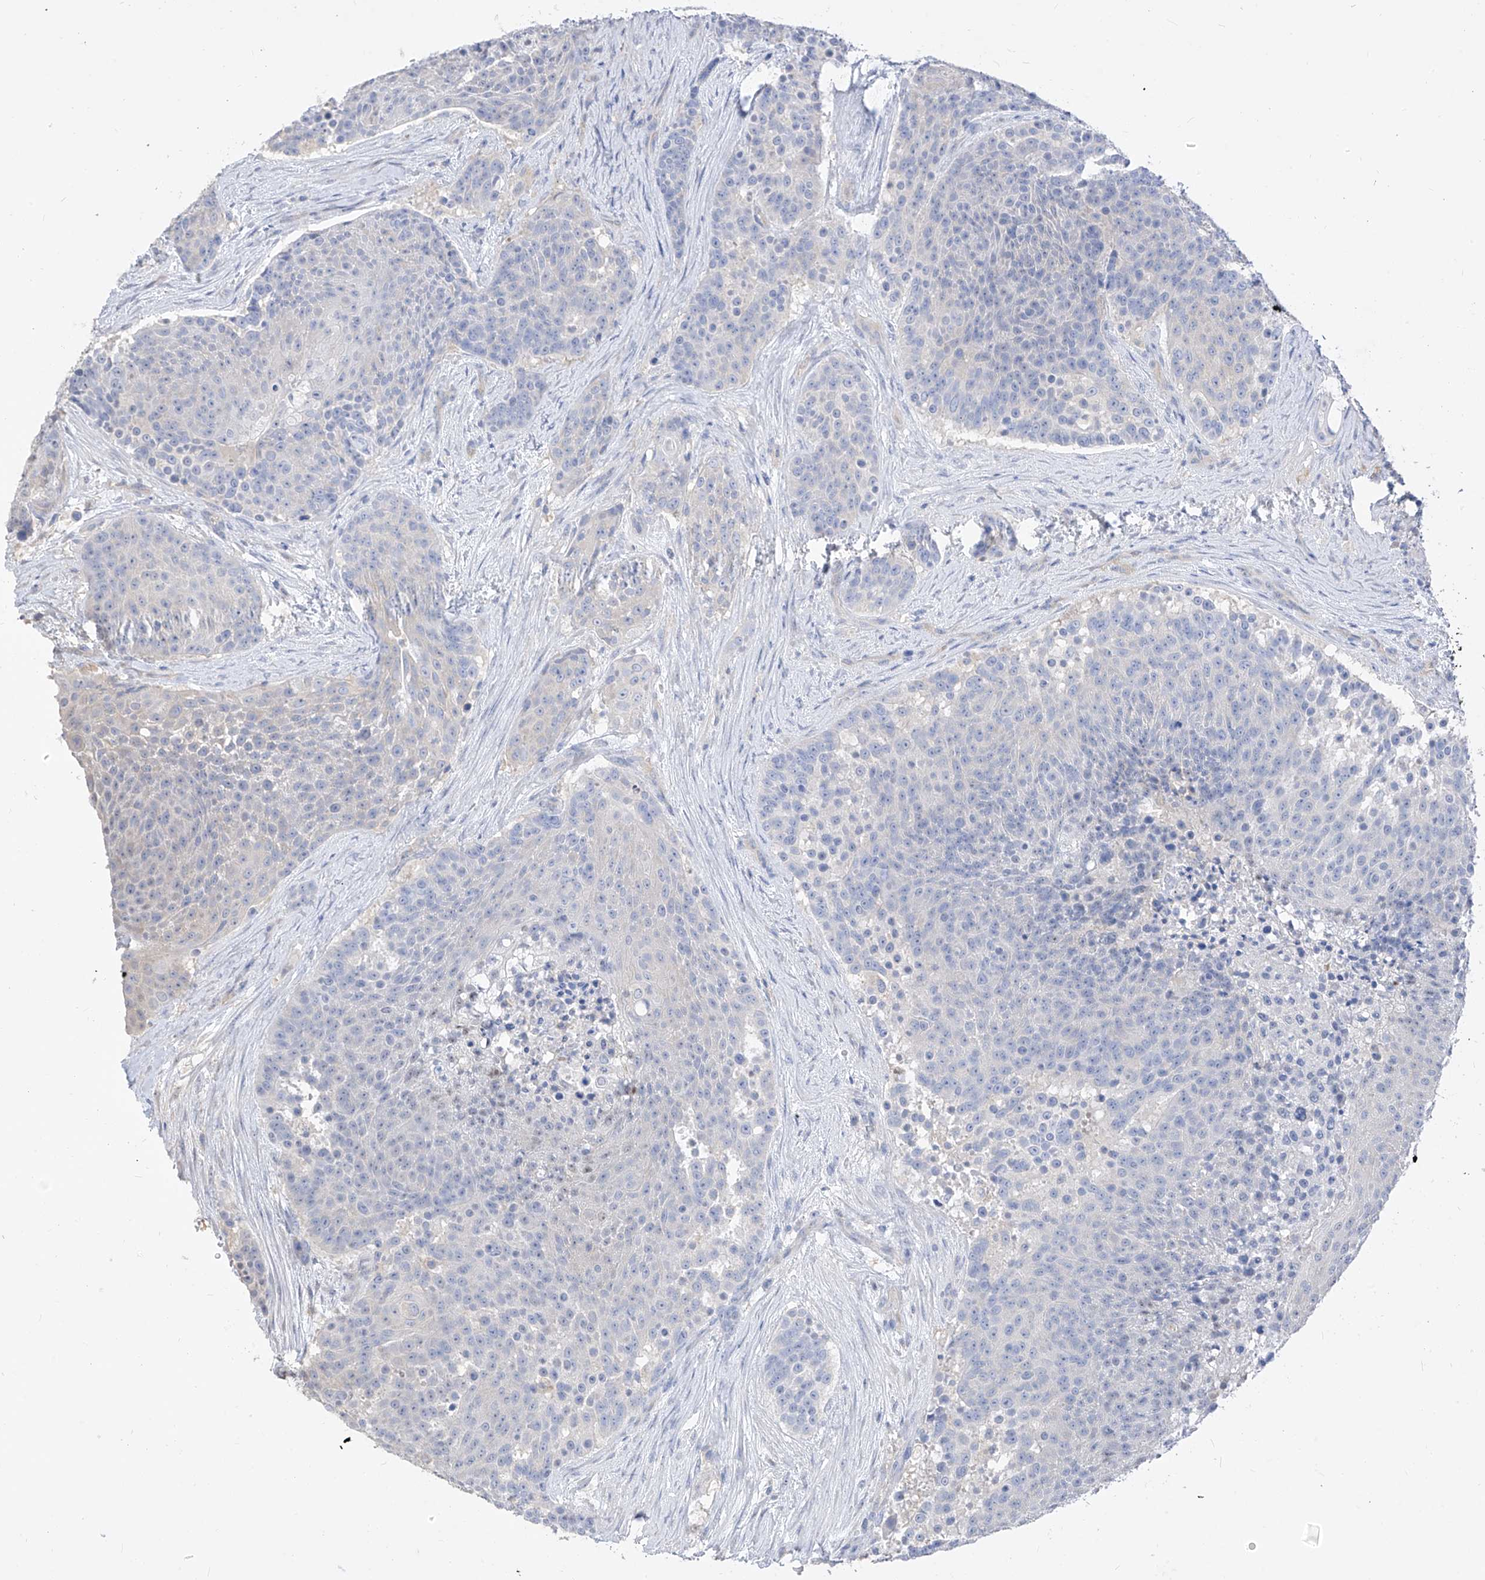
{"staining": {"intensity": "negative", "quantity": "none", "location": "none"}, "tissue": "urothelial cancer", "cell_type": "Tumor cells", "image_type": "cancer", "snomed": [{"axis": "morphology", "description": "Urothelial carcinoma, High grade"}, {"axis": "topography", "description": "Urinary bladder"}], "caption": "Immunohistochemistry (IHC) histopathology image of urothelial cancer stained for a protein (brown), which displays no expression in tumor cells. Brightfield microscopy of immunohistochemistry (IHC) stained with DAB (brown) and hematoxylin (blue), captured at high magnification.", "gene": "ZZEF1", "patient": {"sex": "female", "age": 63}}